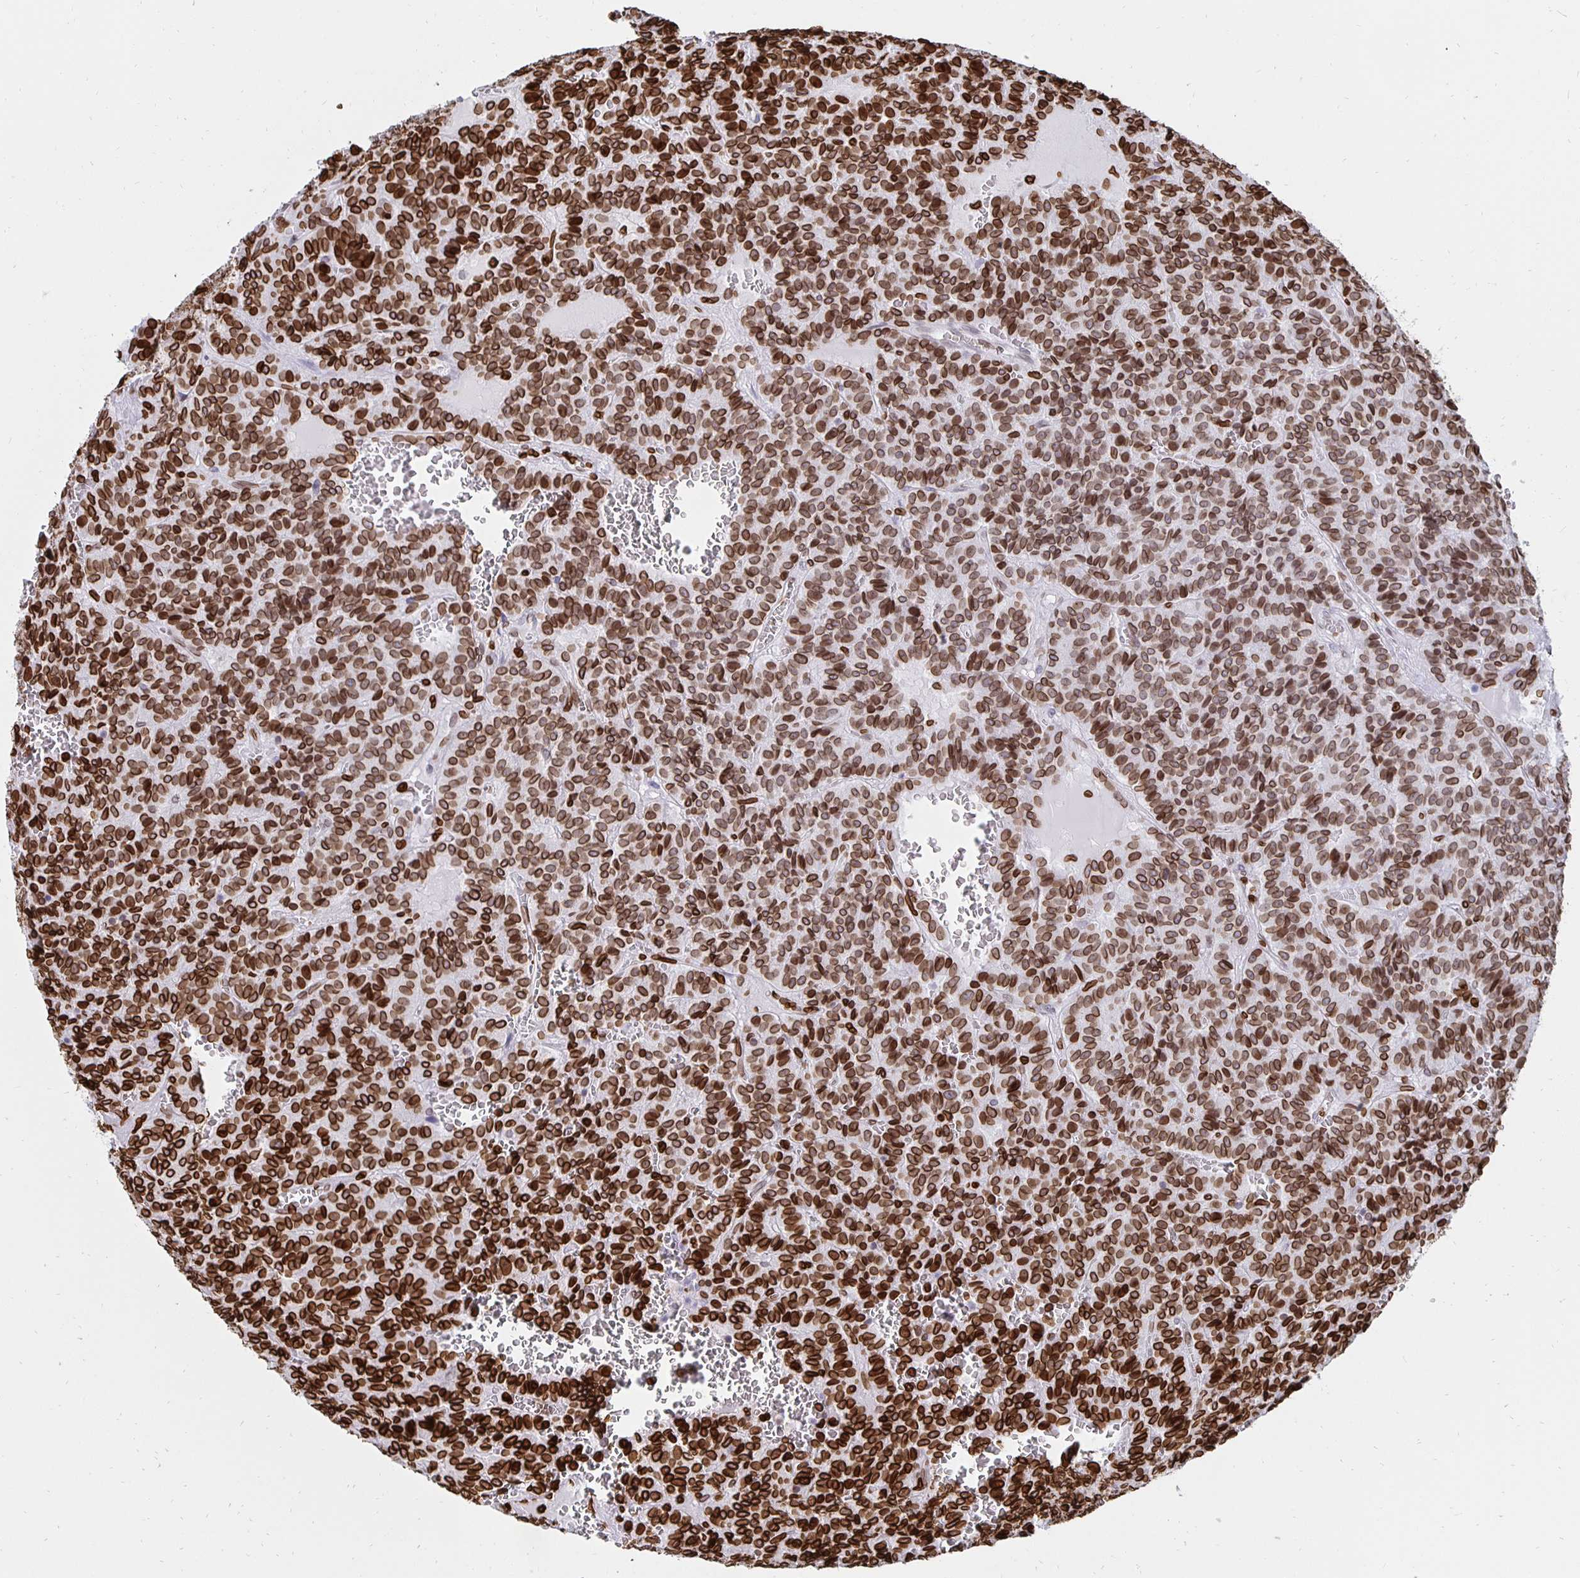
{"staining": {"intensity": "strong", "quantity": ">75%", "location": "cytoplasmic/membranous,nuclear"}, "tissue": "carcinoid", "cell_type": "Tumor cells", "image_type": "cancer", "snomed": [{"axis": "morphology", "description": "Carcinoid, malignant, NOS"}, {"axis": "topography", "description": "Lung"}], "caption": "Tumor cells reveal high levels of strong cytoplasmic/membranous and nuclear positivity in approximately >75% of cells in human carcinoid.", "gene": "LMNB1", "patient": {"sex": "male", "age": 70}}